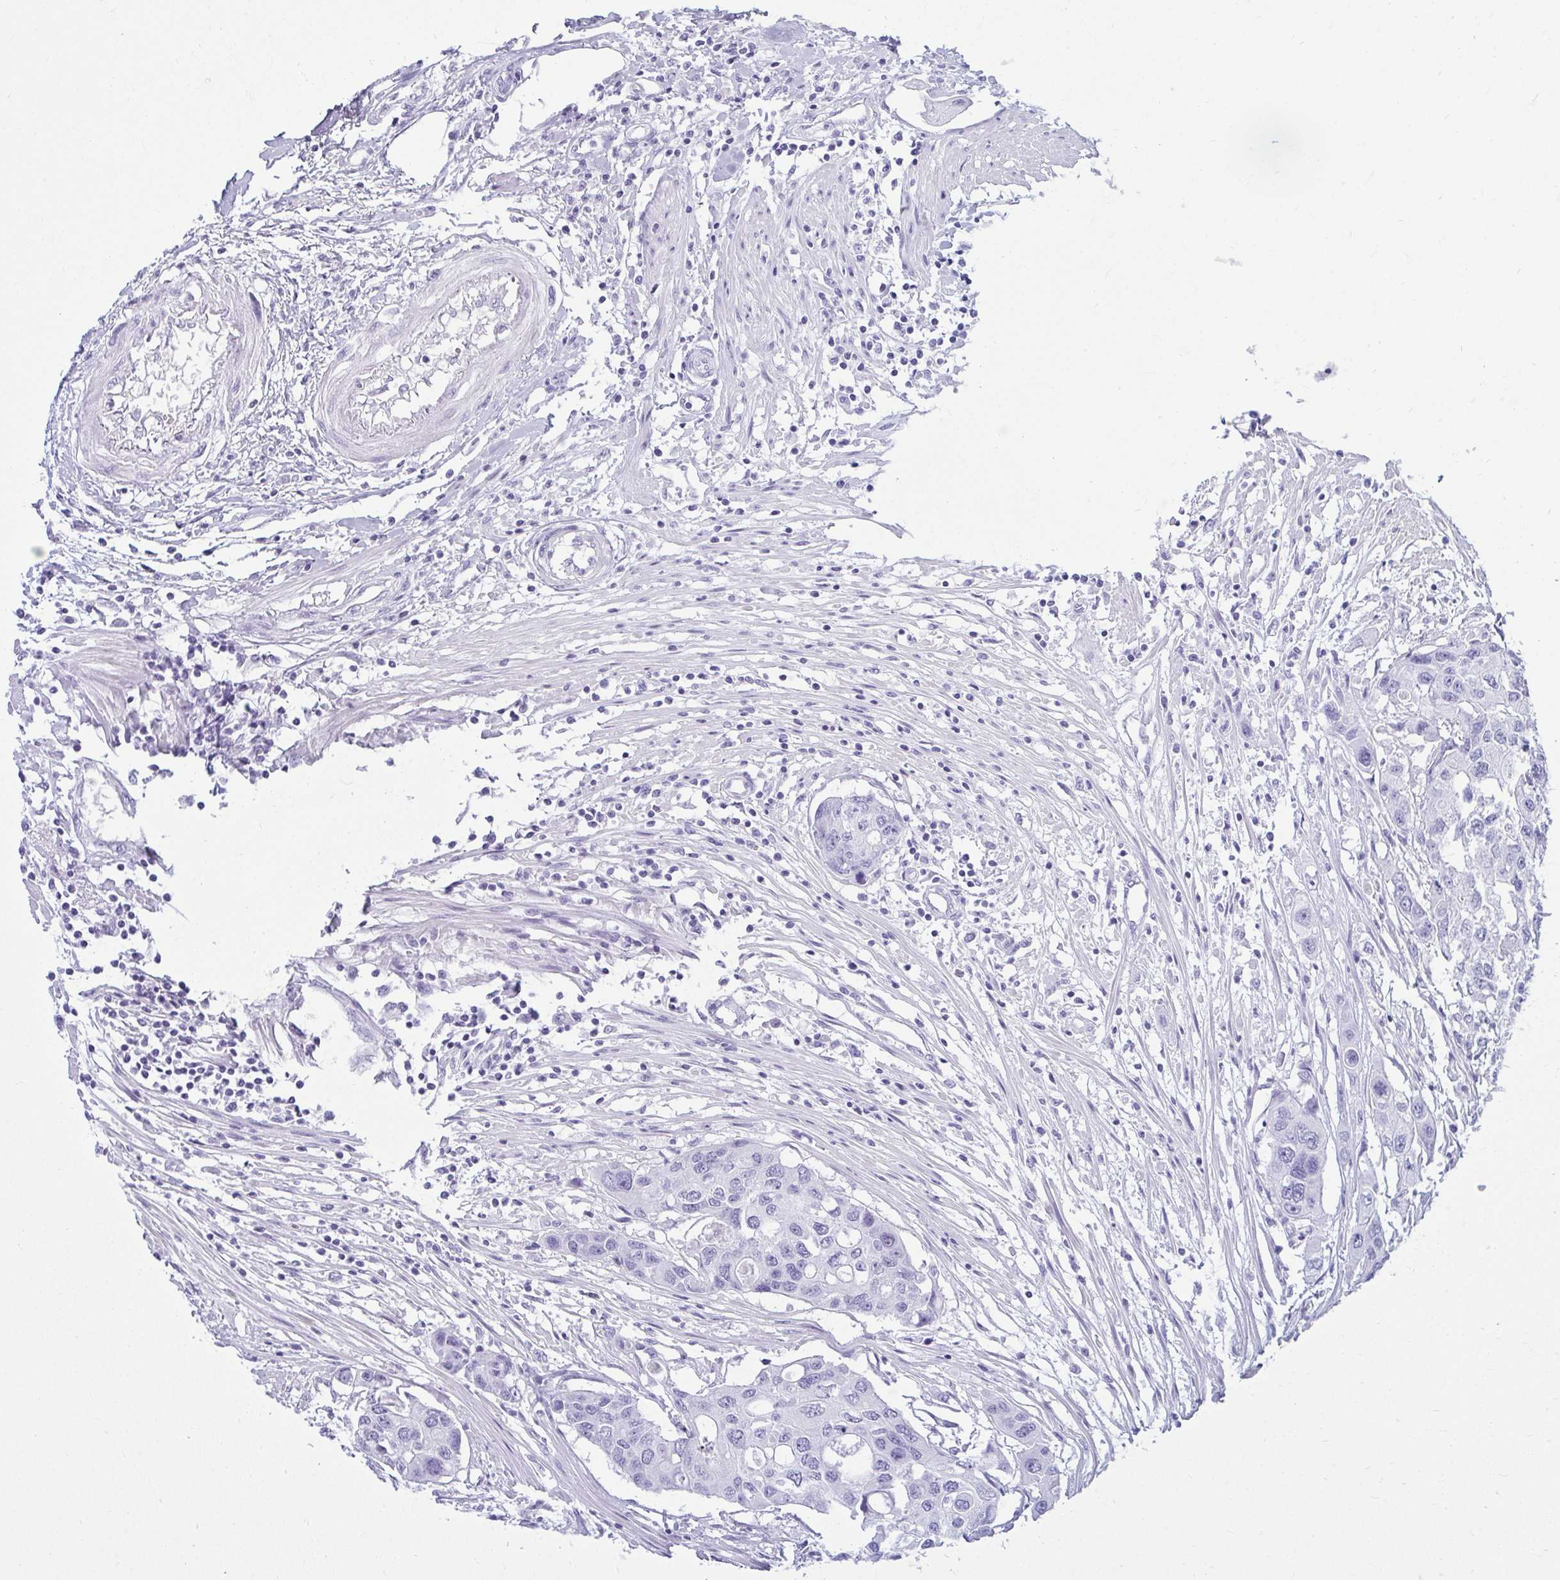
{"staining": {"intensity": "negative", "quantity": "none", "location": "none"}, "tissue": "colorectal cancer", "cell_type": "Tumor cells", "image_type": "cancer", "snomed": [{"axis": "morphology", "description": "Adenocarcinoma, NOS"}, {"axis": "topography", "description": "Colon"}], "caption": "Immunohistochemical staining of human adenocarcinoma (colorectal) displays no significant expression in tumor cells.", "gene": "CLGN", "patient": {"sex": "male", "age": 77}}